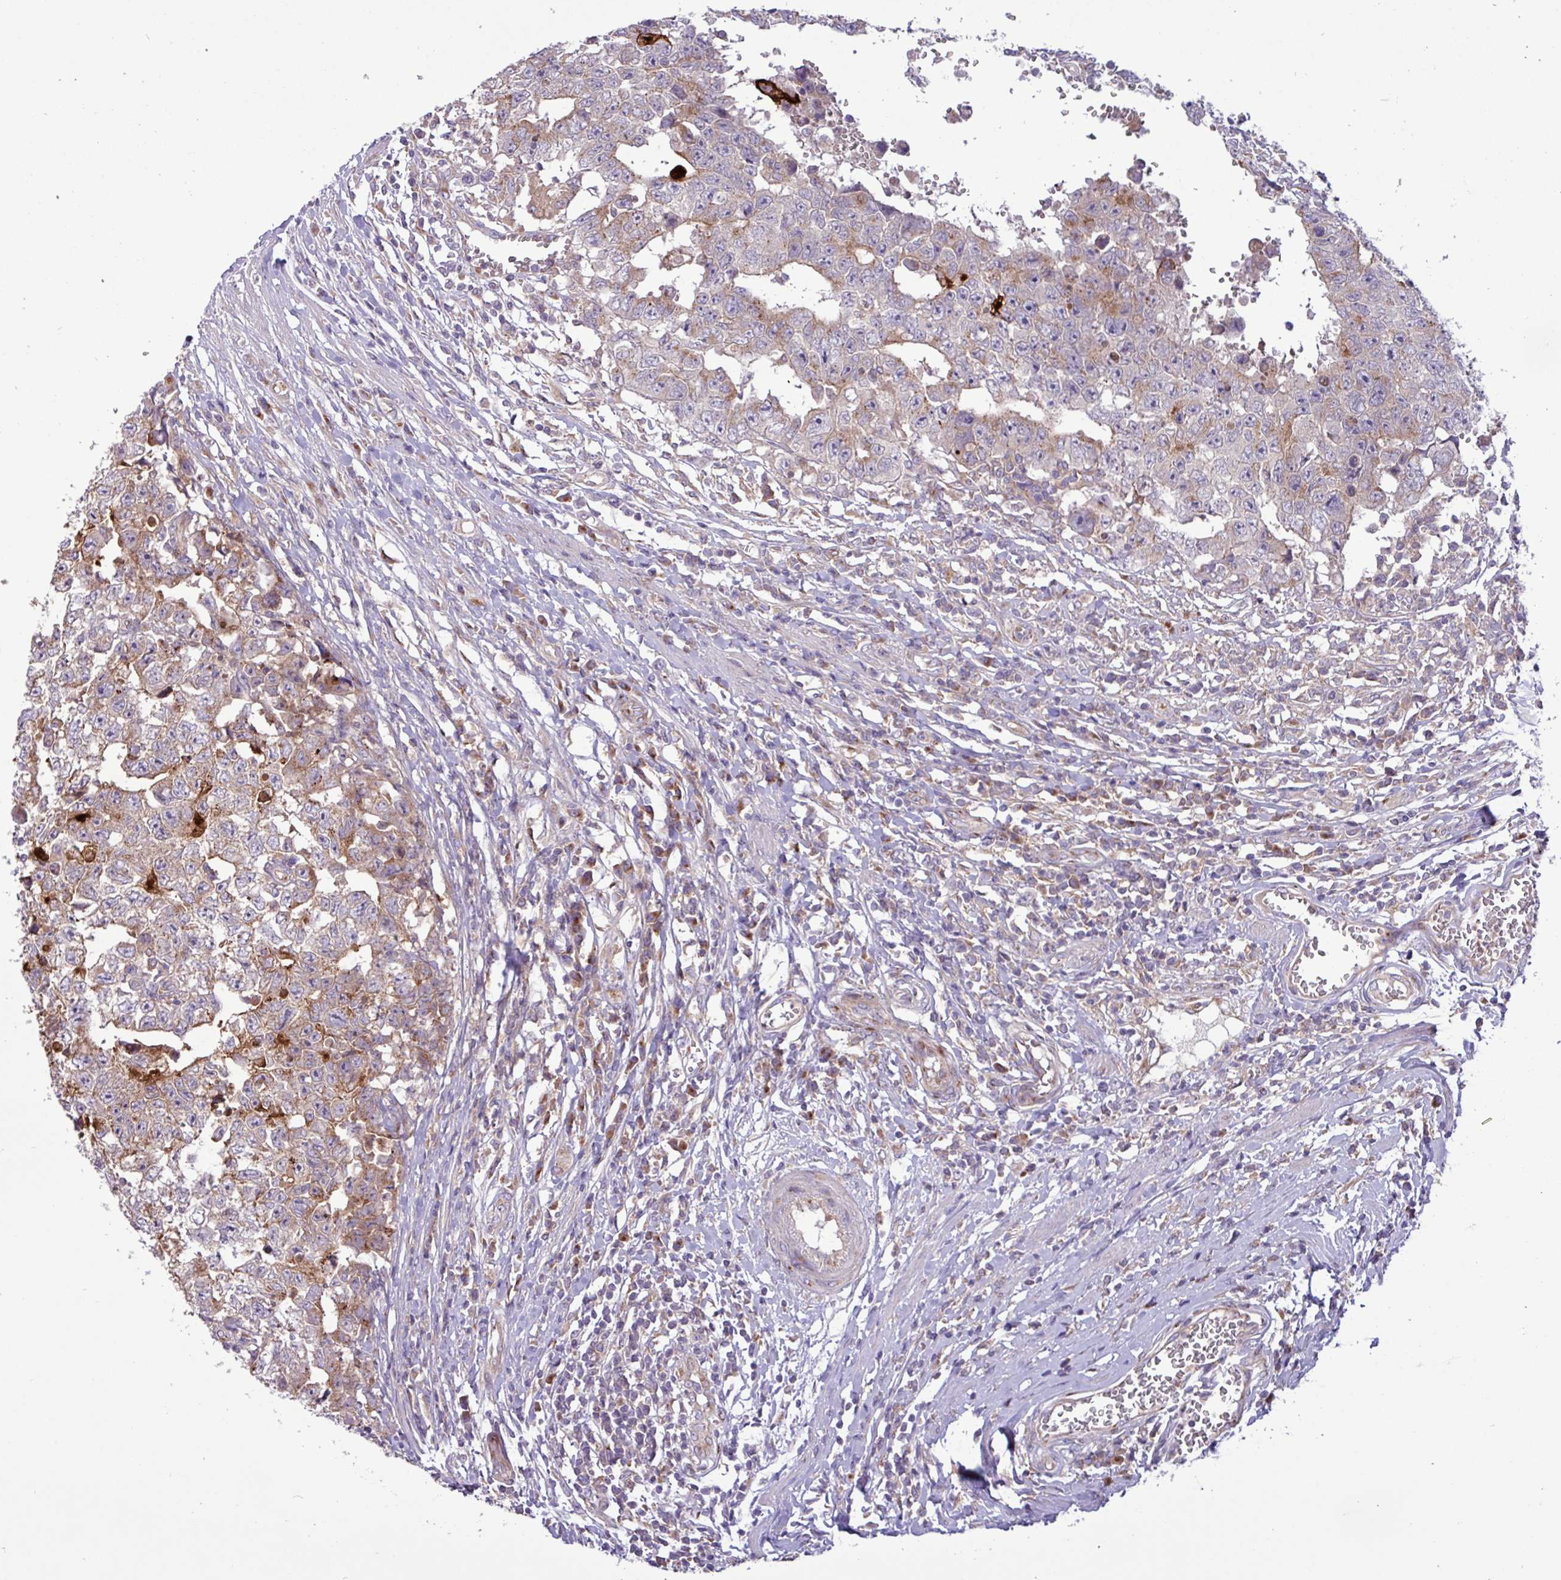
{"staining": {"intensity": "weak", "quantity": "25%-75%", "location": "cytoplasmic/membranous"}, "tissue": "testis cancer", "cell_type": "Tumor cells", "image_type": "cancer", "snomed": [{"axis": "morphology", "description": "Carcinoma, Embryonal, NOS"}, {"axis": "topography", "description": "Testis"}], "caption": "This is an image of immunohistochemistry (IHC) staining of testis cancer (embryonal carcinoma), which shows weak expression in the cytoplasmic/membranous of tumor cells.", "gene": "RAB19", "patient": {"sex": "male", "age": 25}}